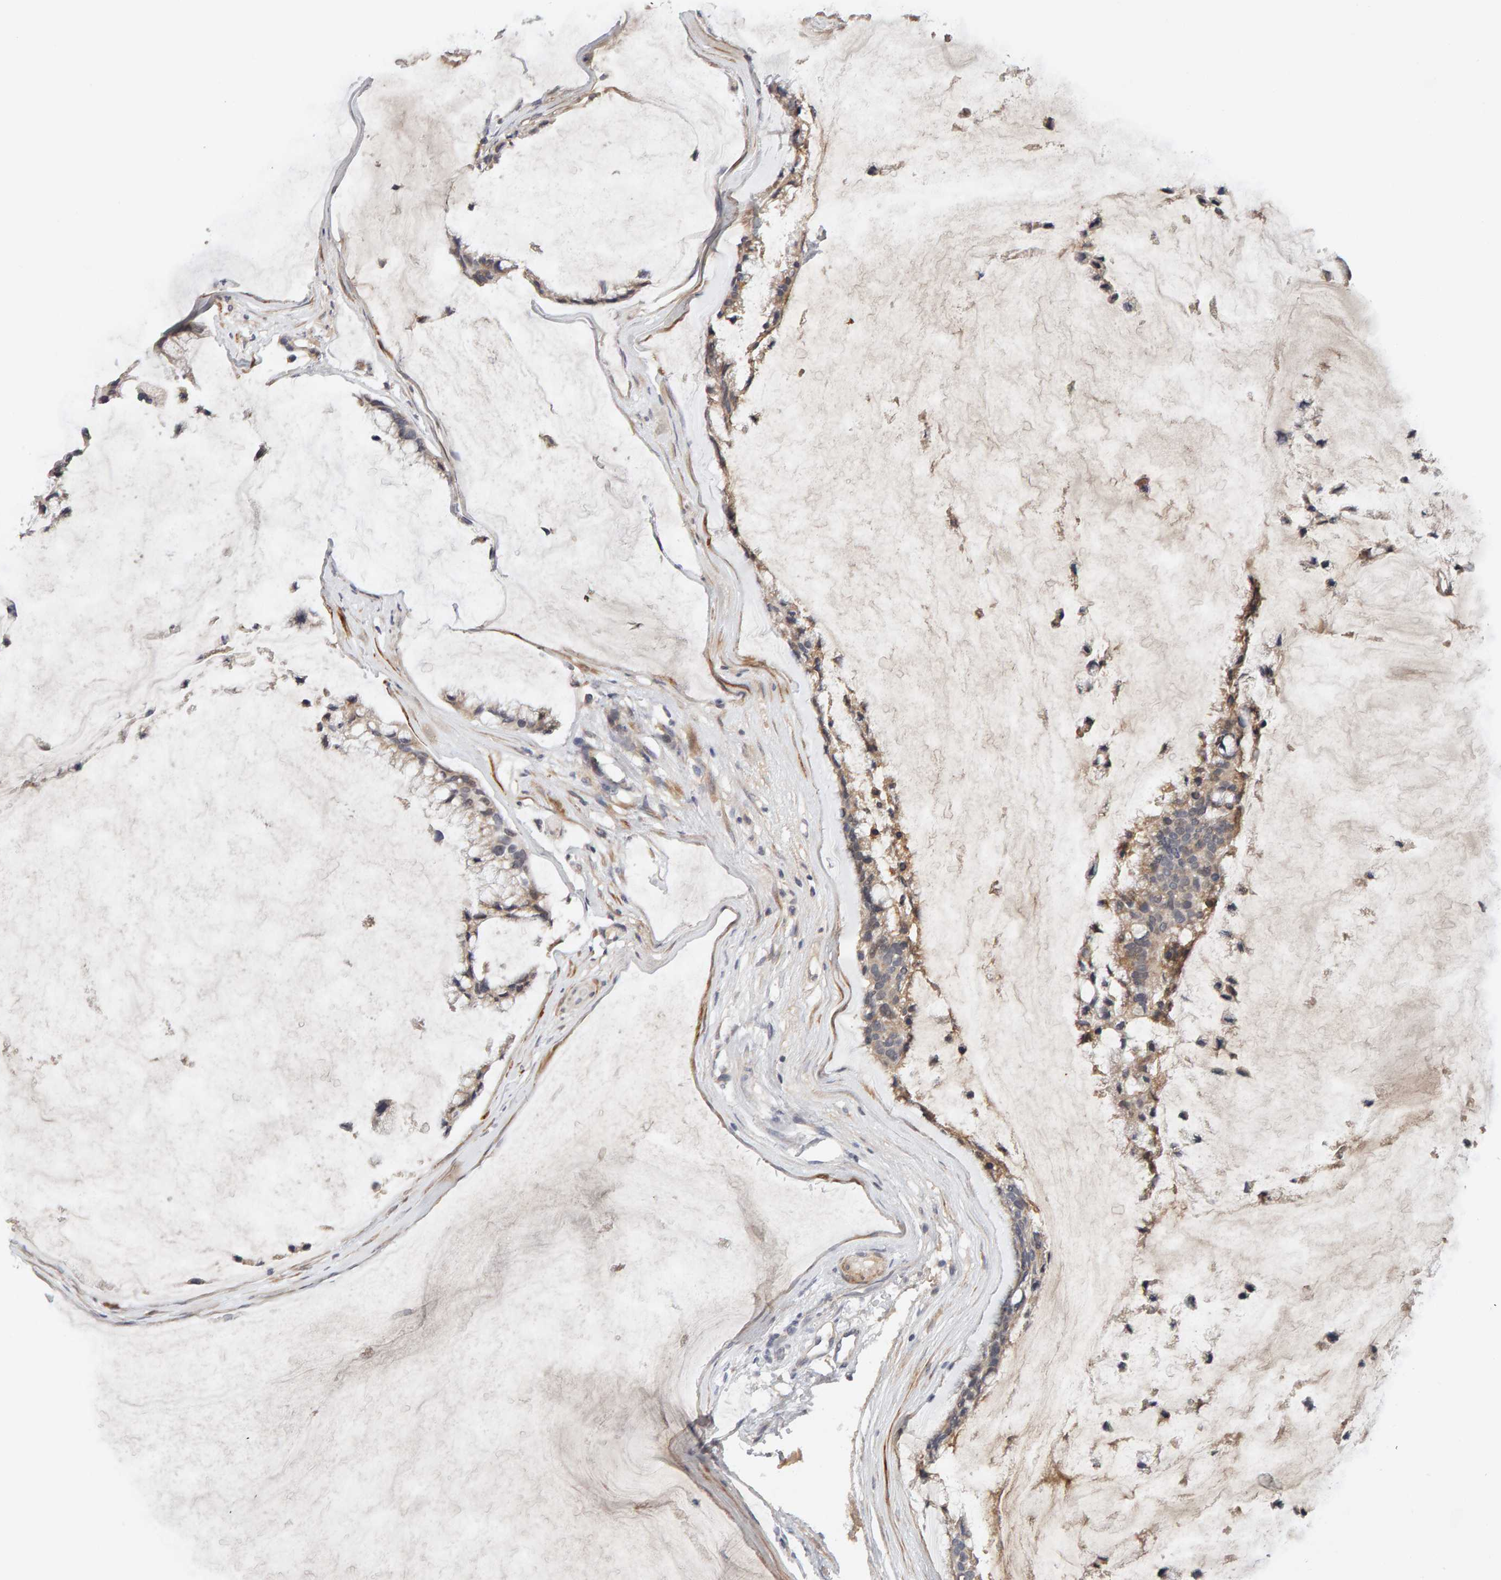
{"staining": {"intensity": "weak", "quantity": ">75%", "location": "cytoplasmic/membranous"}, "tissue": "ovarian cancer", "cell_type": "Tumor cells", "image_type": "cancer", "snomed": [{"axis": "morphology", "description": "Cystadenocarcinoma, mucinous, NOS"}, {"axis": "topography", "description": "Ovary"}], "caption": "Ovarian cancer (mucinous cystadenocarcinoma) was stained to show a protein in brown. There is low levels of weak cytoplasmic/membranous expression in about >75% of tumor cells.", "gene": "NUDCD1", "patient": {"sex": "female", "age": 39}}